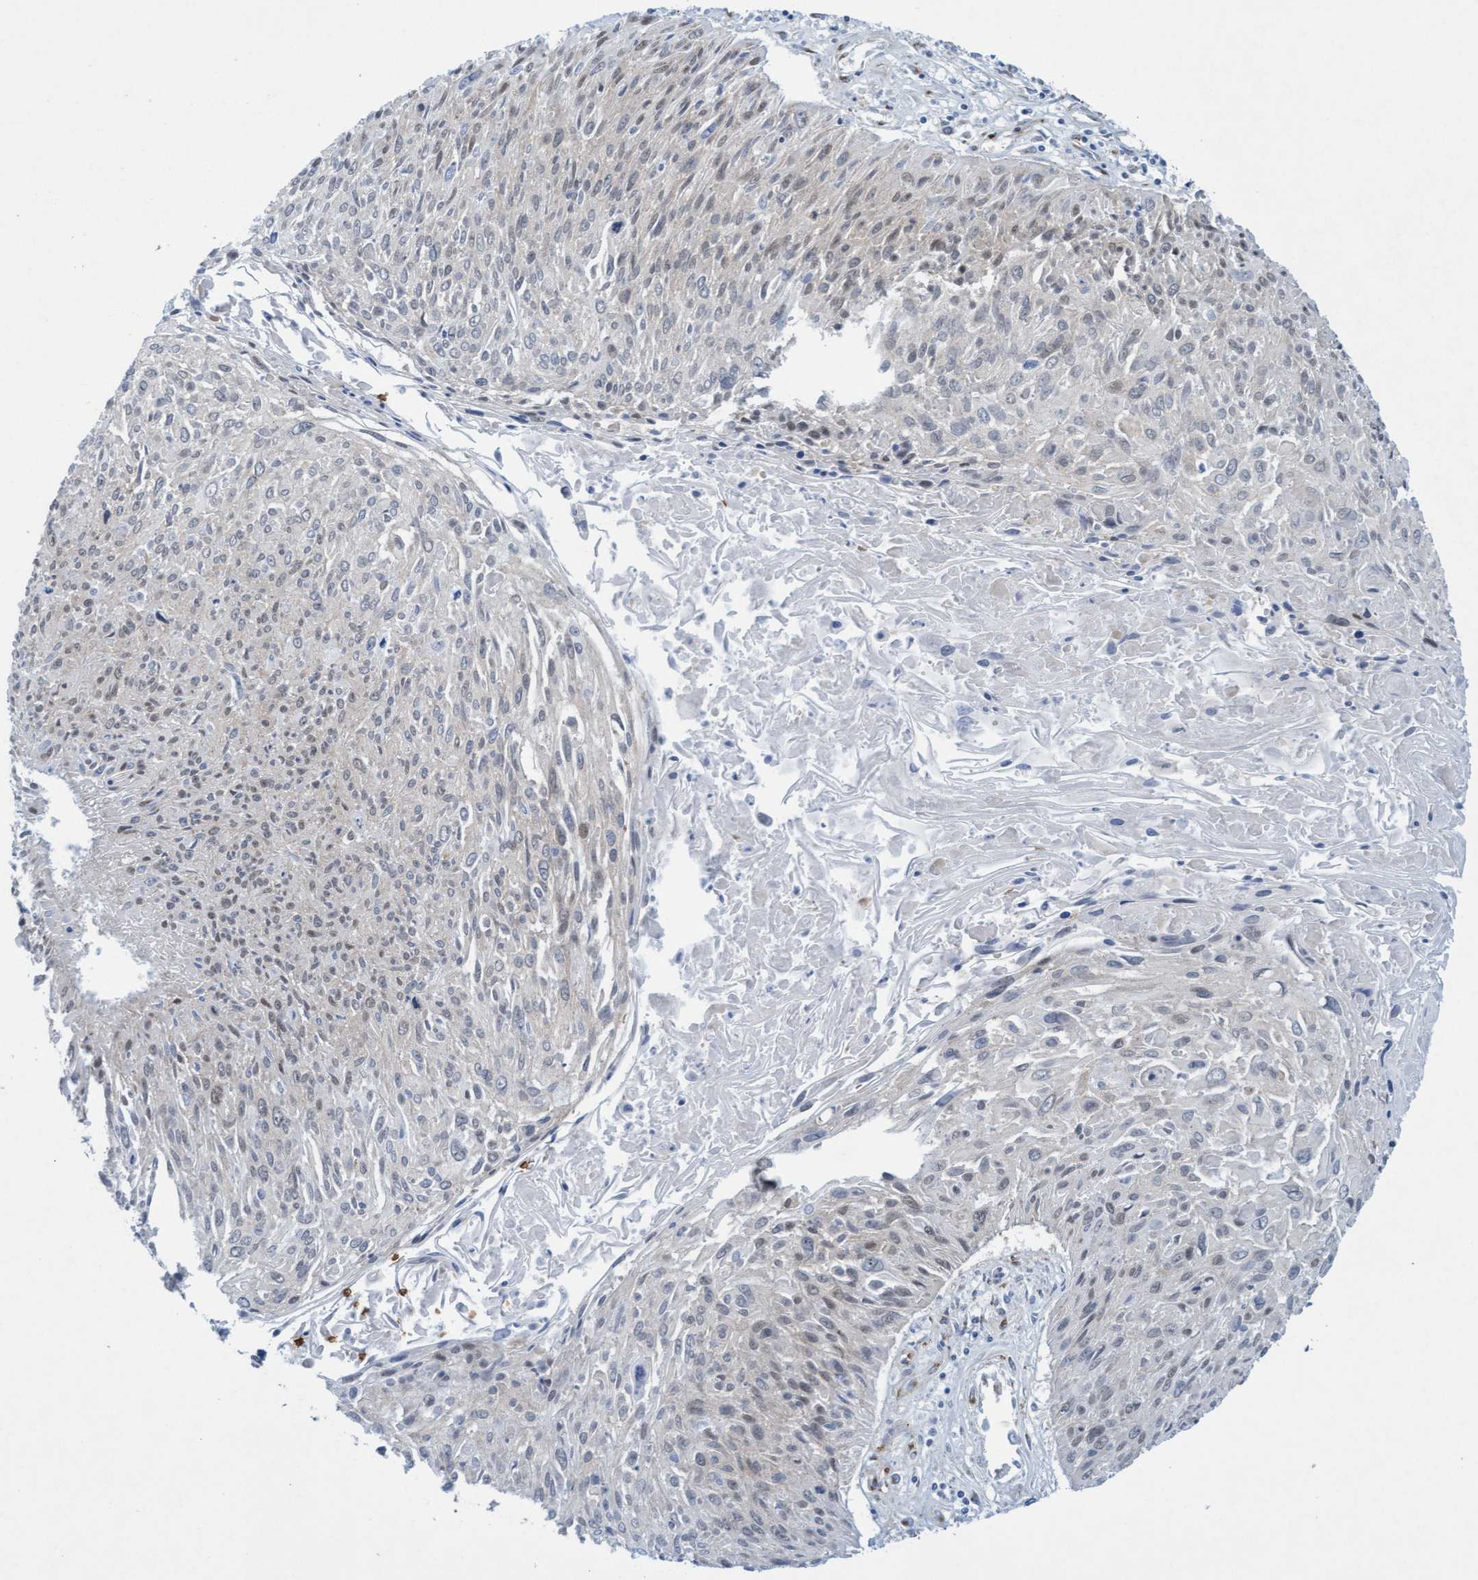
{"staining": {"intensity": "weak", "quantity": "<25%", "location": "cytoplasmic/membranous,nuclear"}, "tissue": "cervical cancer", "cell_type": "Tumor cells", "image_type": "cancer", "snomed": [{"axis": "morphology", "description": "Squamous cell carcinoma, NOS"}, {"axis": "topography", "description": "Cervix"}], "caption": "Tumor cells are negative for brown protein staining in cervical cancer (squamous cell carcinoma).", "gene": "SPEM2", "patient": {"sex": "female", "age": 51}}